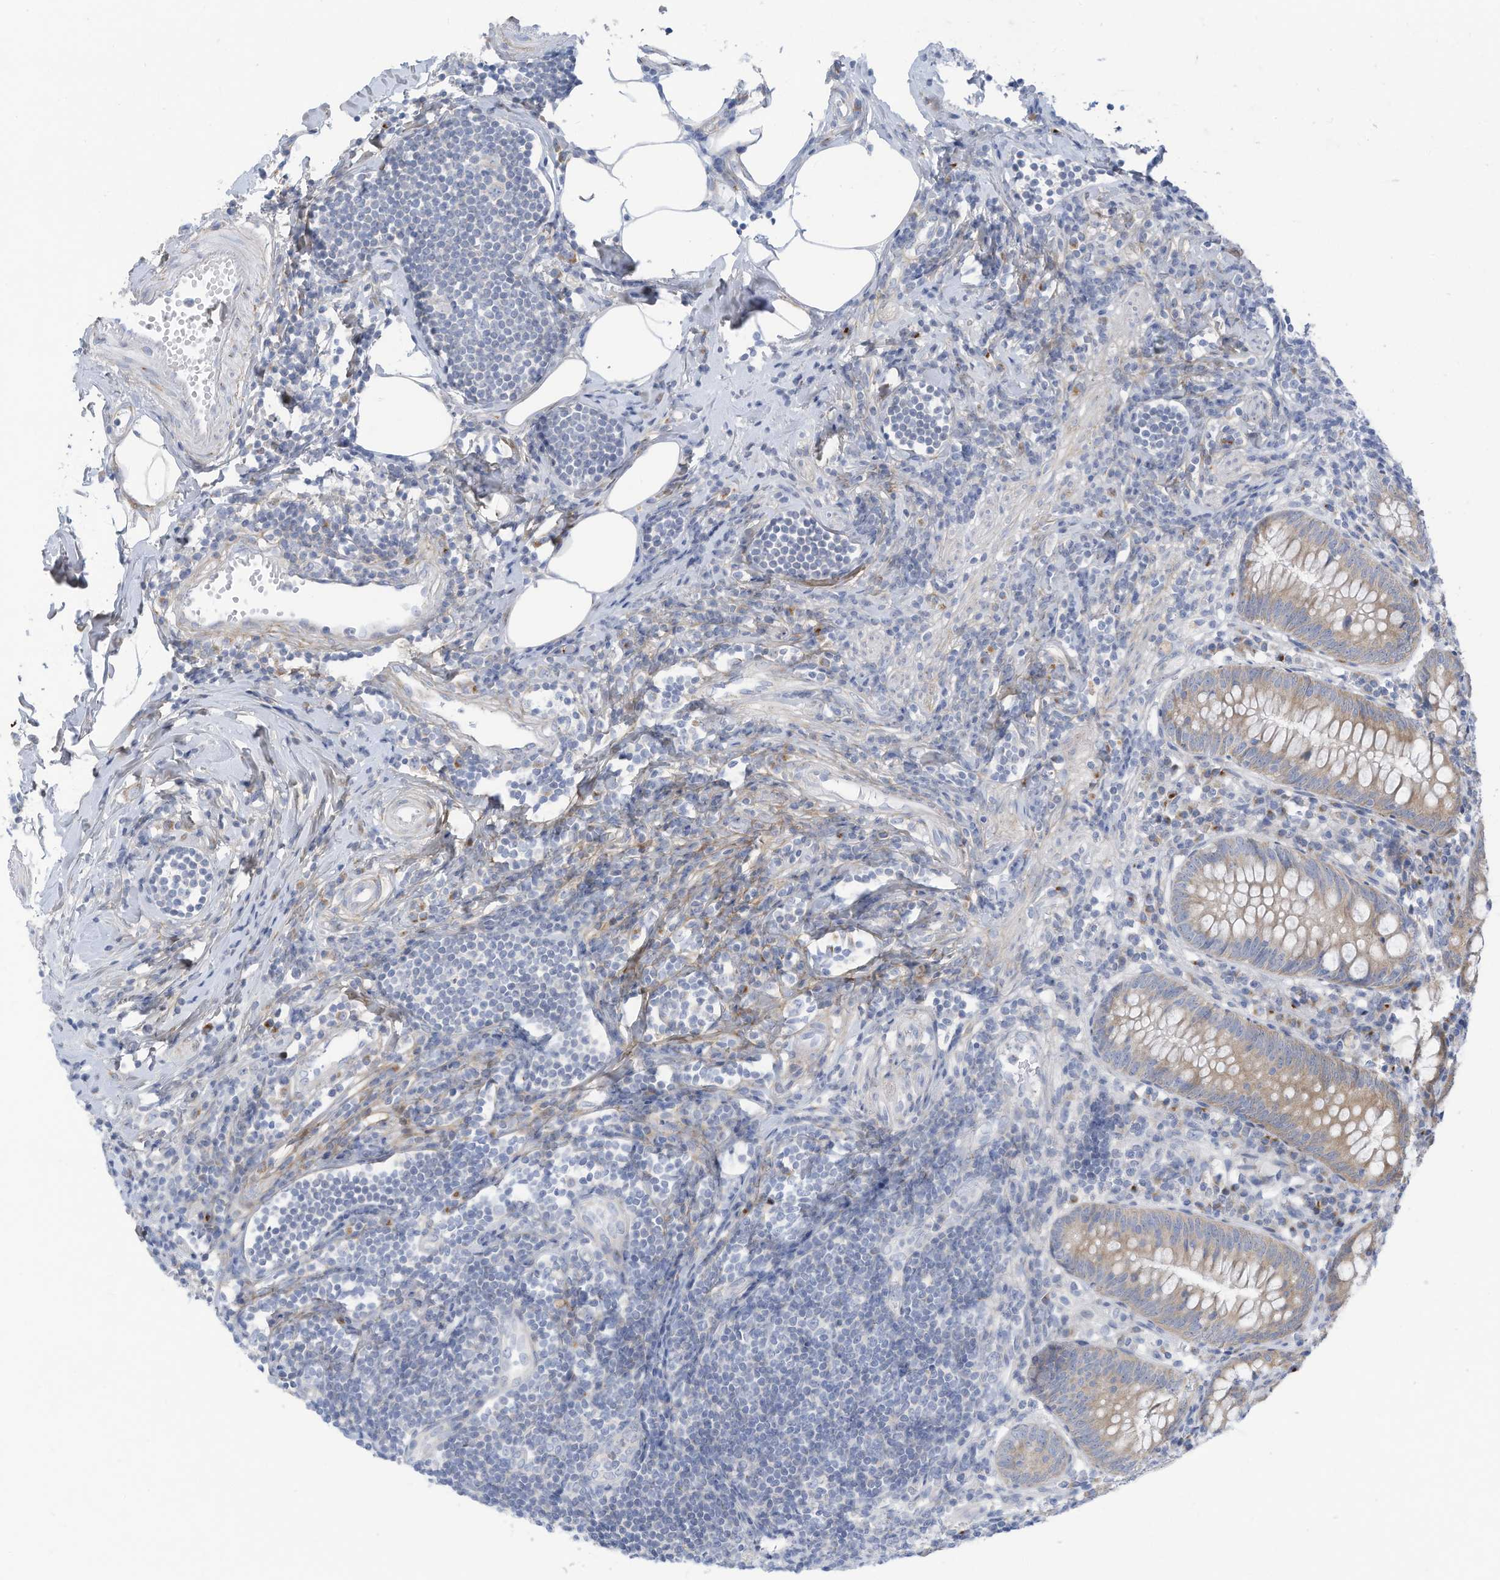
{"staining": {"intensity": "moderate", "quantity": ">75%", "location": "cytoplasmic/membranous"}, "tissue": "appendix", "cell_type": "Glandular cells", "image_type": "normal", "snomed": [{"axis": "morphology", "description": "Normal tissue, NOS"}, {"axis": "topography", "description": "Appendix"}], "caption": "High-magnification brightfield microscopy of unremarkable appendix stained with DAB (3,3'-diaminobenzidine) (brown) and counterstained with hematoxylin (blue). glandular cells exhibit moderate cytoplasmic/membranous staining is present in about>75% of cells. The staining is performed using DAB brown chromogen to label protein expression. The nuclei are counter-stained blue using hematoxylin.", "gene": "TRMT2B", "patient": {"sex": "female", "age": 54}}